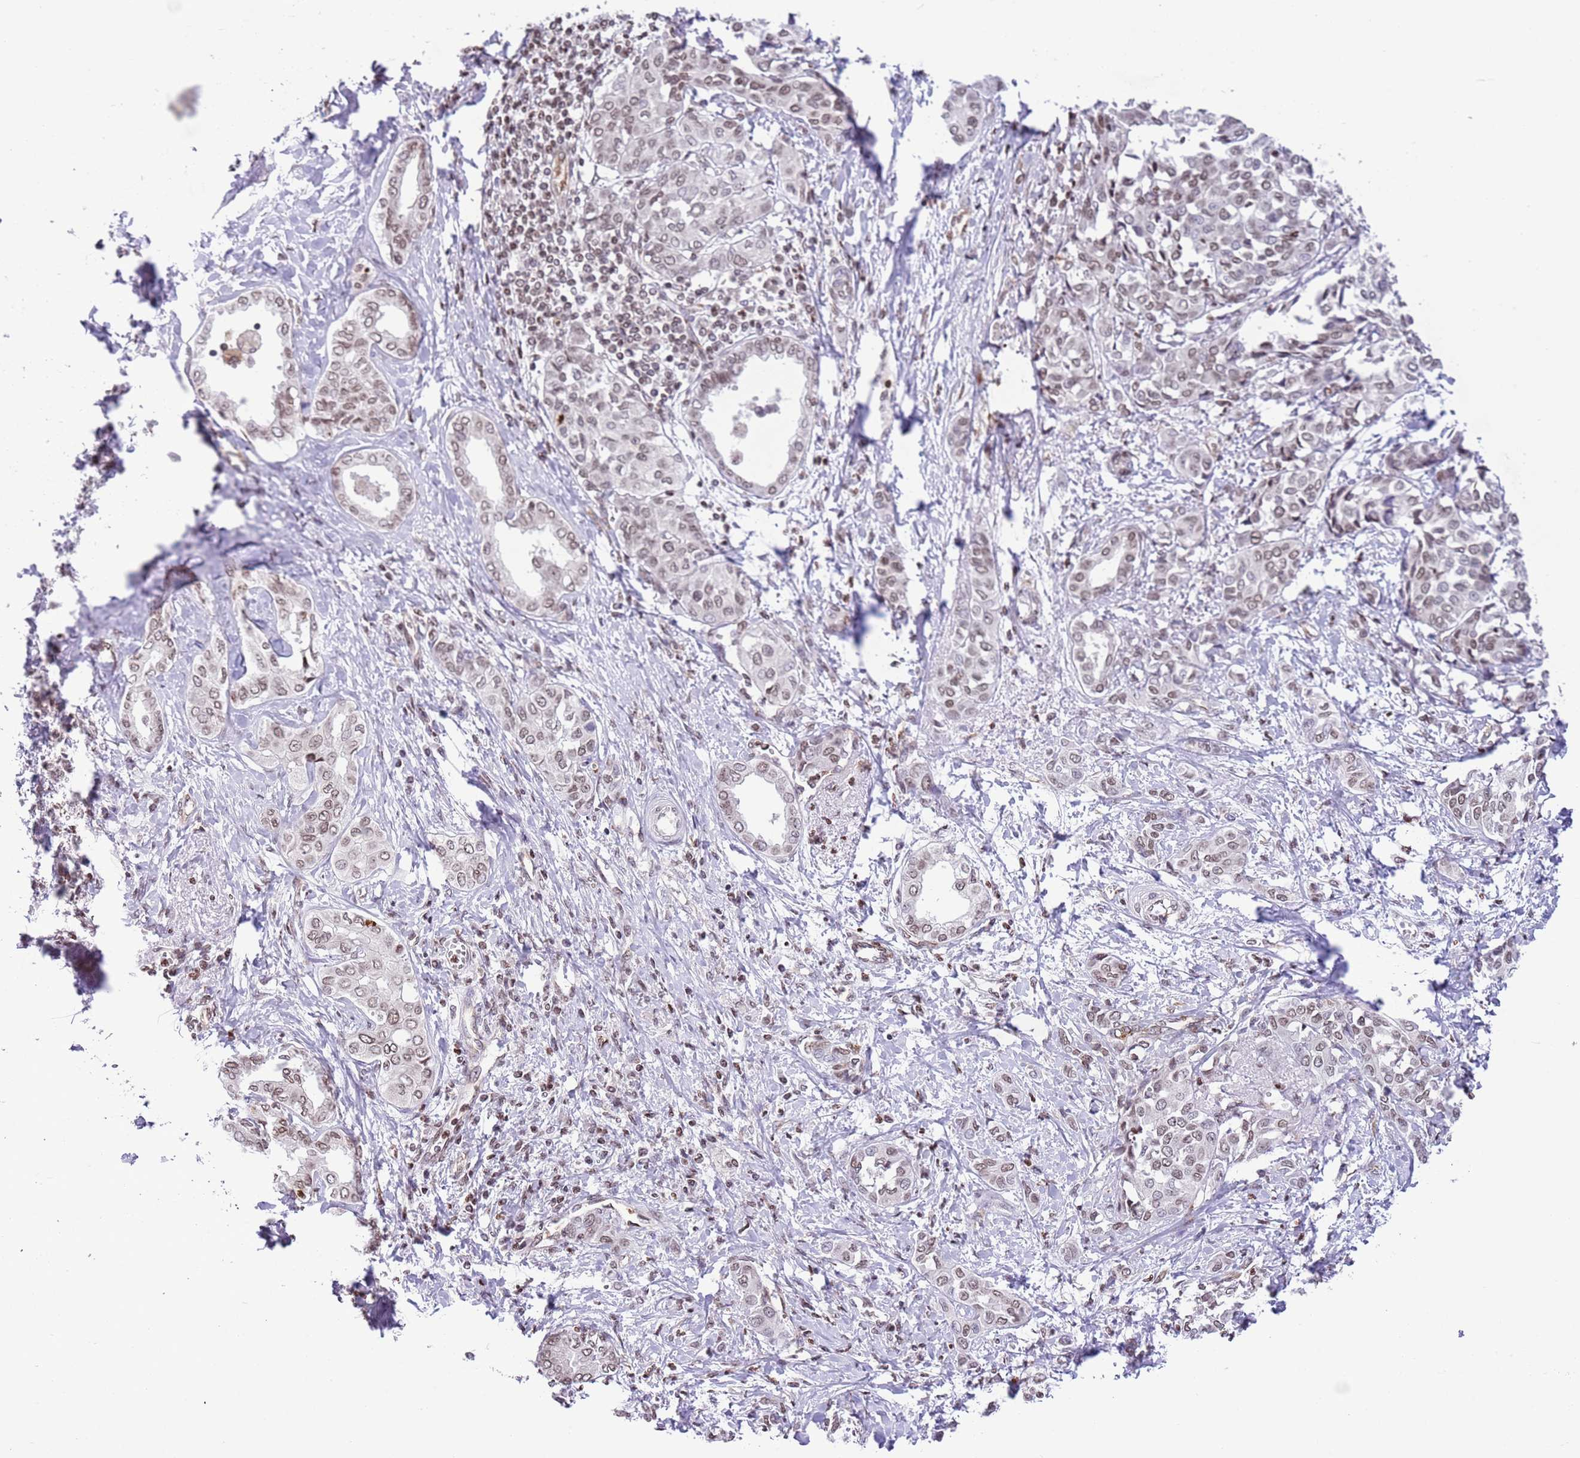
{"staining": {"intensity": "moderate", "quantity": ">75%", "location": "nuclear"}, "tissue": "liver cancer", "cell_type": "Tumor cells", "image_type": "cancer", "snomed": [{"axis": "morphology", "description": "Cholangiocarcinoma"}, {"axis": "topography", "description": "Liver"}], "caption": "An IHC image of neoplastic tissue is shown. Protein staining in brown highlights moderate nuclear positivity in liver cancer within tumor cells. (DAB = brown stain, brightfield microscopy at high magnification).", "gene": "NRIP1", "patient": {"sex": "female", "age": 77}}